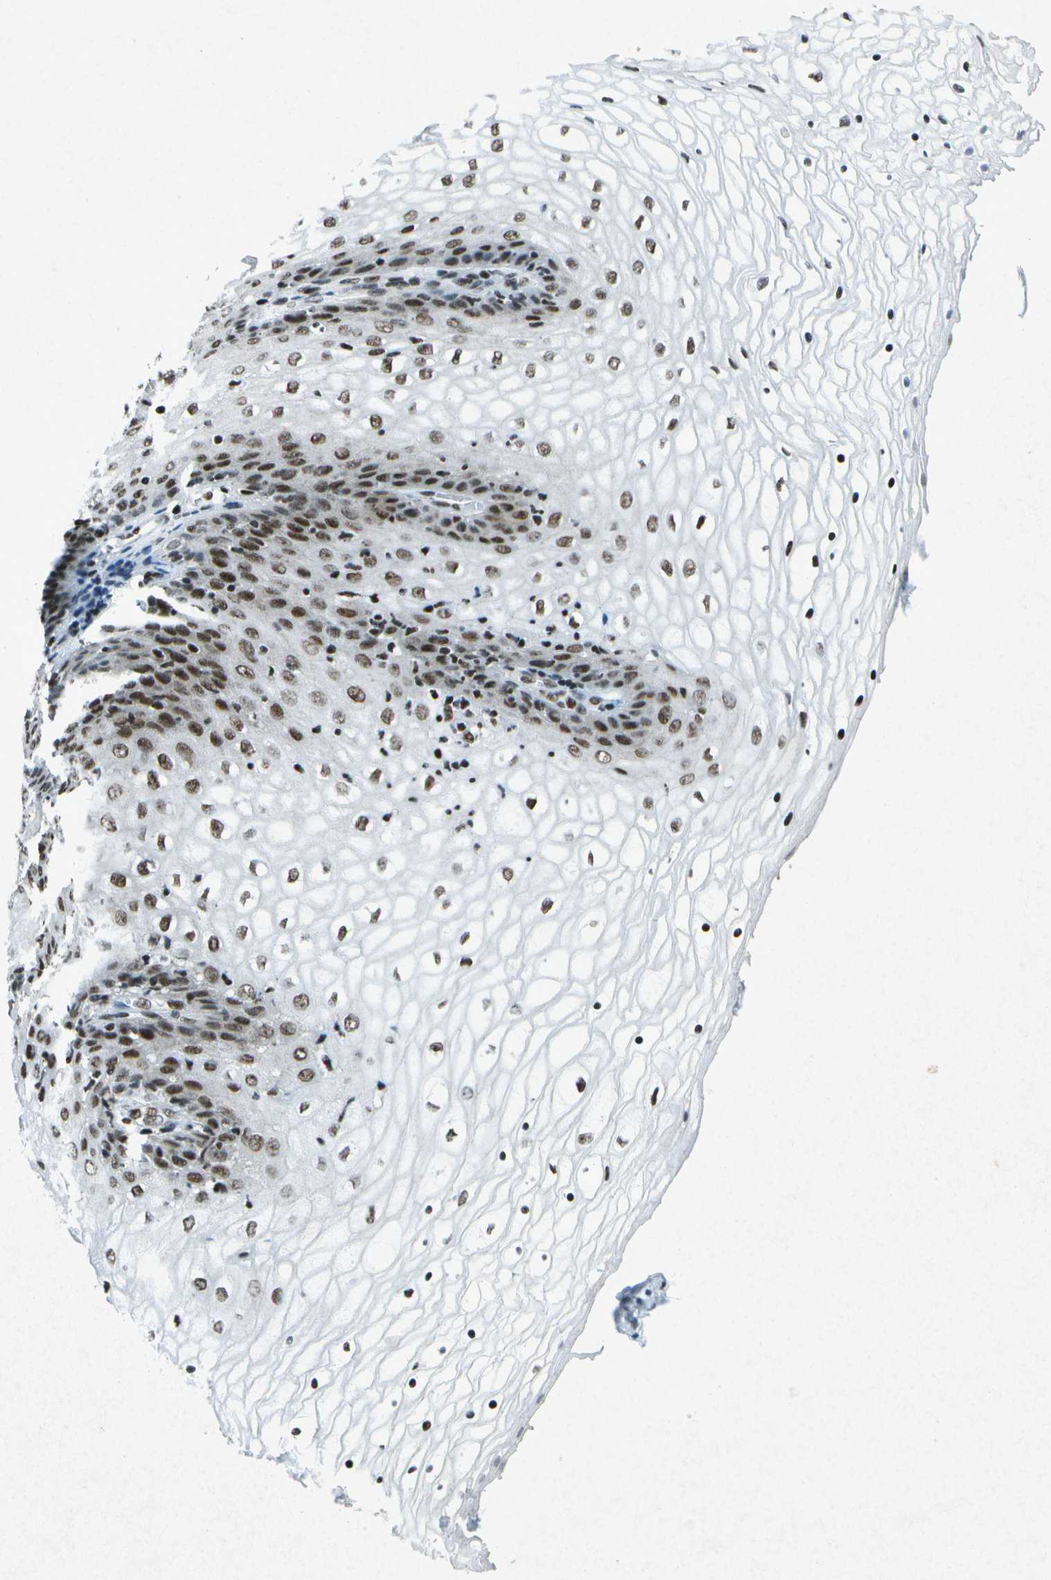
{"staining": {"intensity": "strong", "quantity": "25%-75%", "location": "nuclear"}, "tissue": "vagina", "cell_type": "Squamous epithelial cells", "image_type": "normal", "snomed": [{"axis": "morphology", "description": "Normal tissue, NOS"}, {"axis": "topography", "description": "Vagina"}], "caption": "Vagina stained with immunohistochemistry reveals strong nuclear expression in approximately 25%-75% of squamous epithelial cells. Using DAB (brown) and hematoxylin (blue) stains, captured at high magnification using brightfield microscopy.", "gene": "MTA2", "patient": {"sex": "female", "age": 34}}